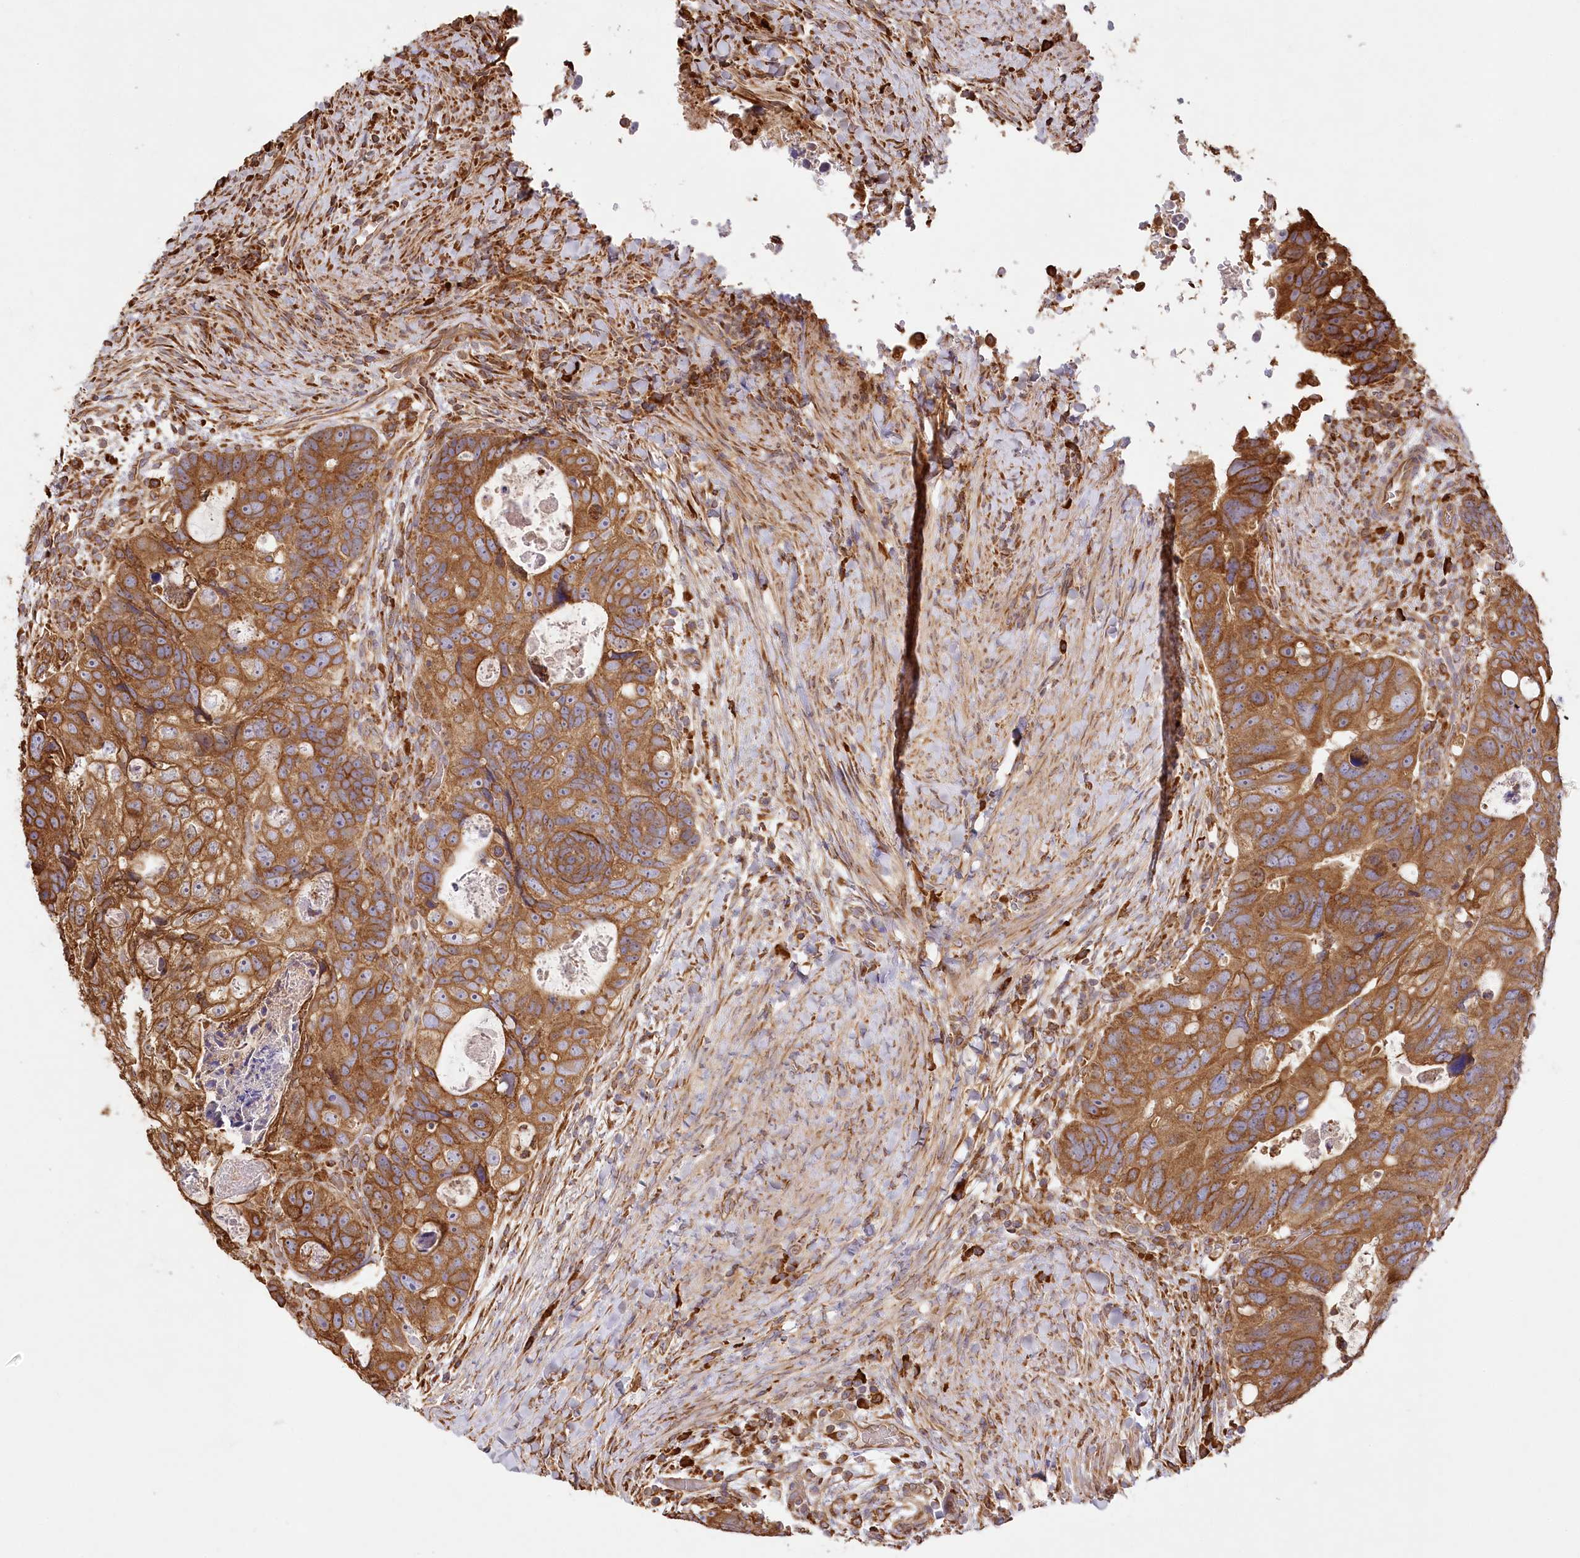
{"staining": {"intensity": "strong", "quantity": ">75%", "location": "cytoplasmic/membranous"}, "tissue": "colorectal cancer", "cell_type": "Tumor cells", "image_type": "cancer", "snomed": [{"axis": "morphology", "description": "Adenocarcinoma, NOS"}, {"axis": "topography", "description": "Rectum"}], "caption": "A histopathology image showing strong cytoplasmic/membranous staining in about >75% of tumor cells in colorectal cancer, as visualized by brown immunohistochemical staining.", "gene": "ACAP2", "patient": {"sex": "male", "age": 59}}